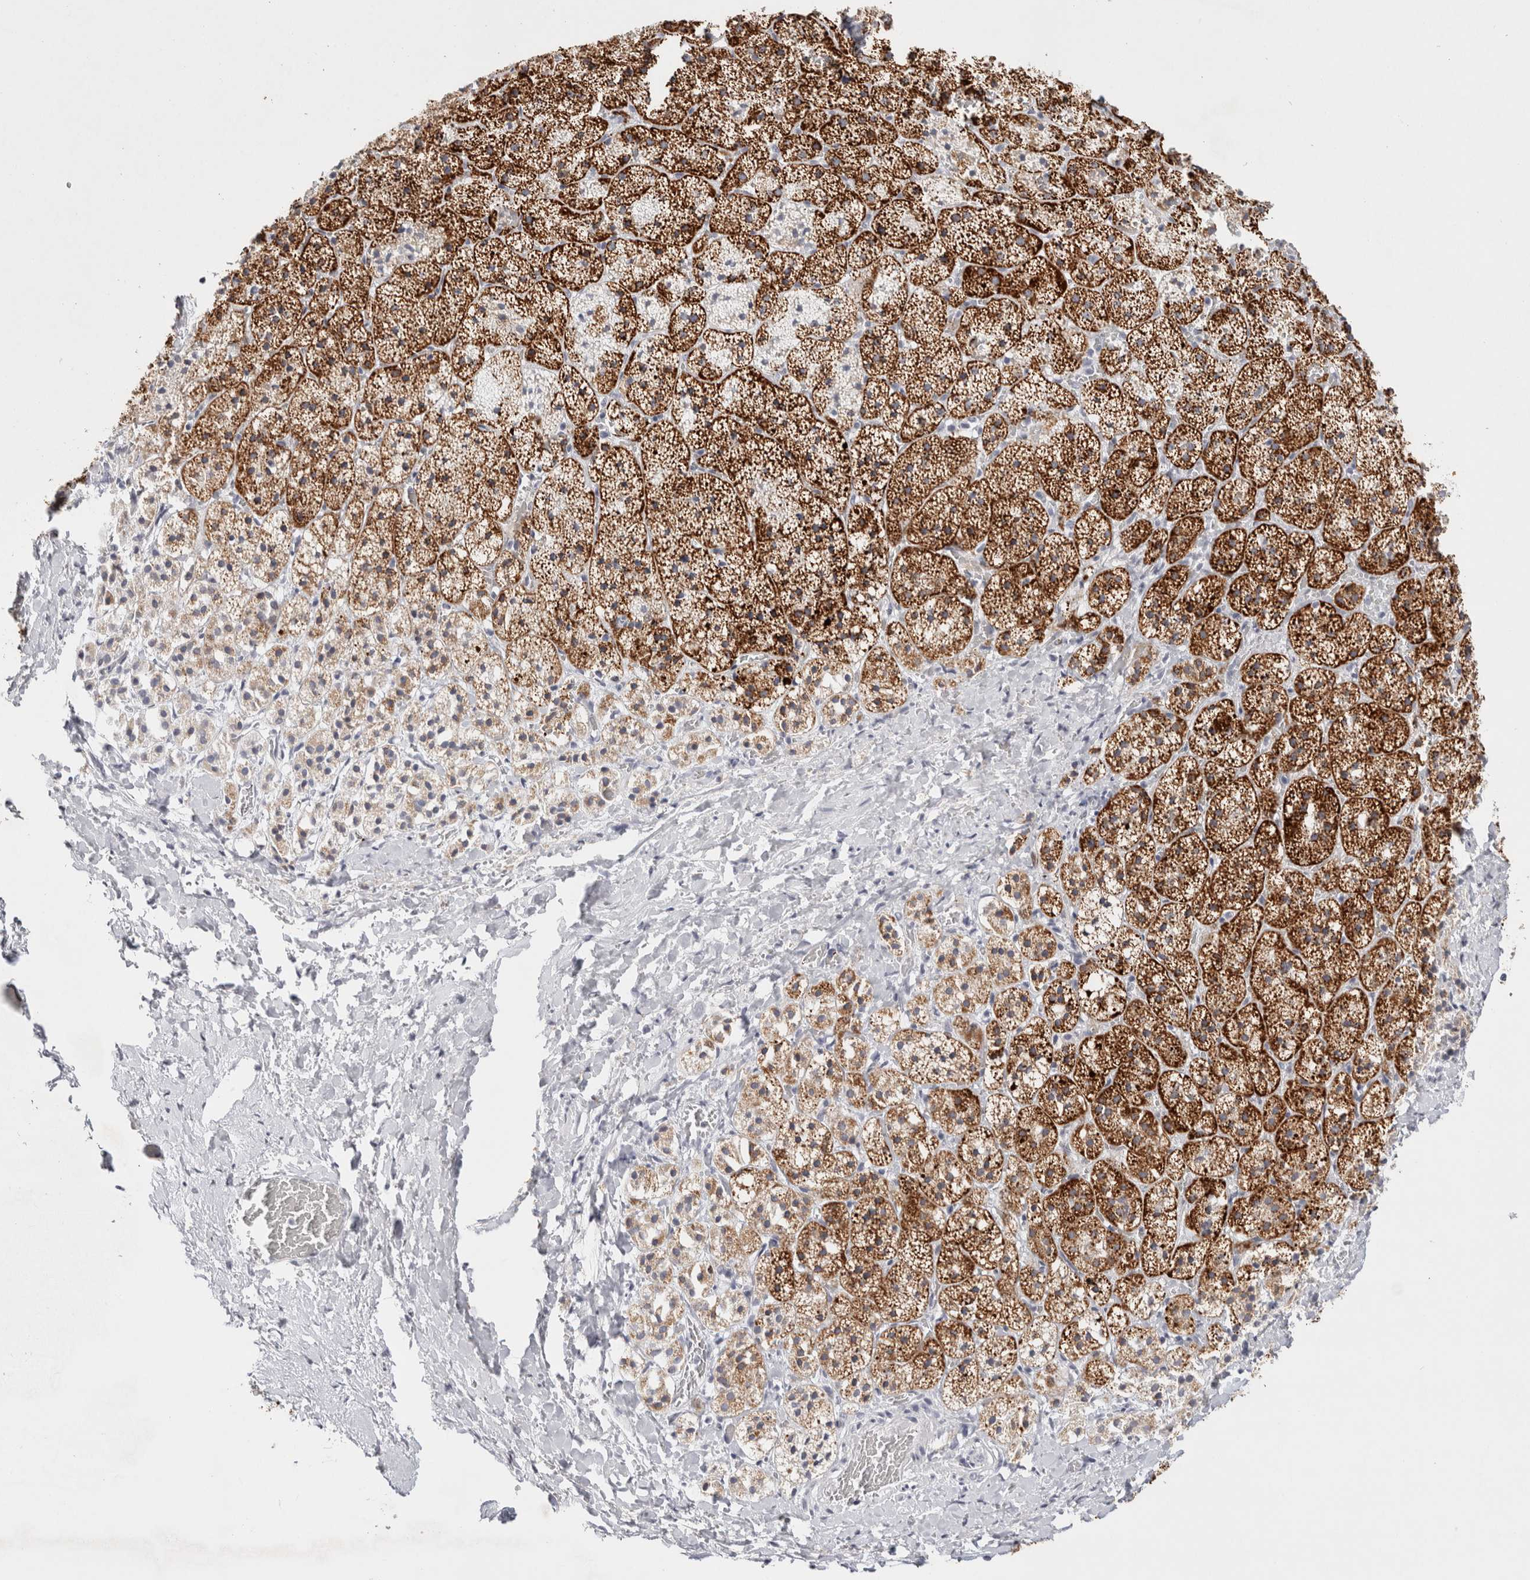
{"staining": {"intensity": "strong", "quantity": ">75%", "location": "cytoplasmic/membranous"}, "tissue": "adrenal gland", "cell_type": "Glandular cells", "image_type": "normal", "snomed": [{"axis": "morphology", "description": "Normal tissue, NOS"}, {"axis": "topography", "description": "Adrenal gland"}], "caption": "High-power microscopy captured an immunohistochemistry micrograph of unremarkable adrenal gland, revealing strong cytoplasmic/membranous expression in approximately >75% of glandular cells. The staining was performed using DAB, with brown indicating positive protein expression. Nuclei are stained blue with hematoxylin.", "gene": "GARIN1A", "patient": {"sex": "female", "age": 44}}